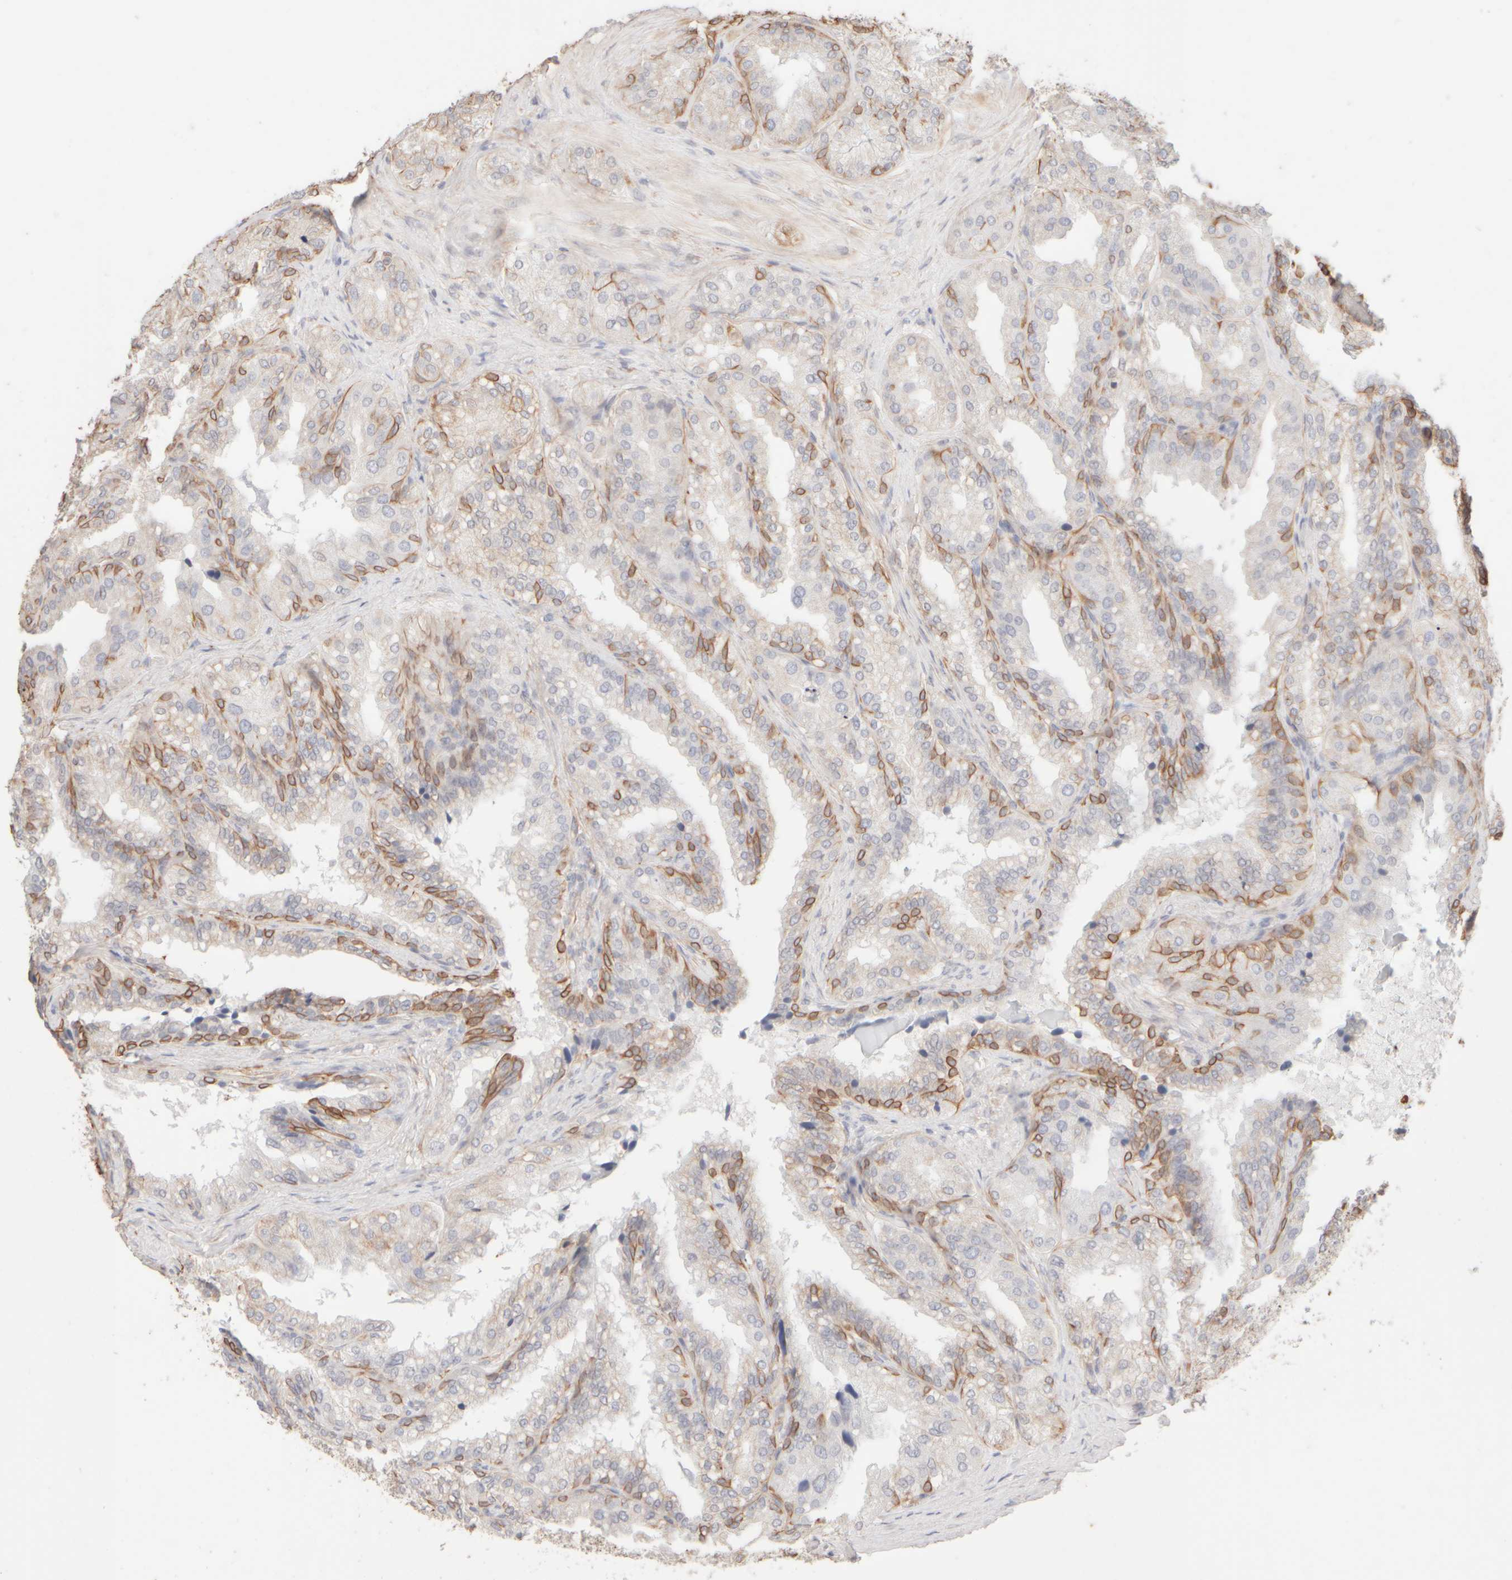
{"staining": {"intensity": "moderate", "quantity": "25%-75%", "location": "cytoplasmic/membranous"}, "tissue": "seminal vesicle", "cell_type": "Glandular cells", "image_type": "normal", "snomed": [{"axis": "morphology", "description": "Normal tissue, NOS"}, {"axis": "topography", "description": "Prostate"}, {"axis": "topography", "description": "Seminal veicle"}], "caption": "DAB (3,3'-diaminobenzidine) immunohistochemical staining of normal seminal vesicle shows moderate cytoplasmic/membranous protein staining in approximately 25%-75% of glandular cells.", "gene": "KRT15", "patient": {"sex": "male", "age": 51}}